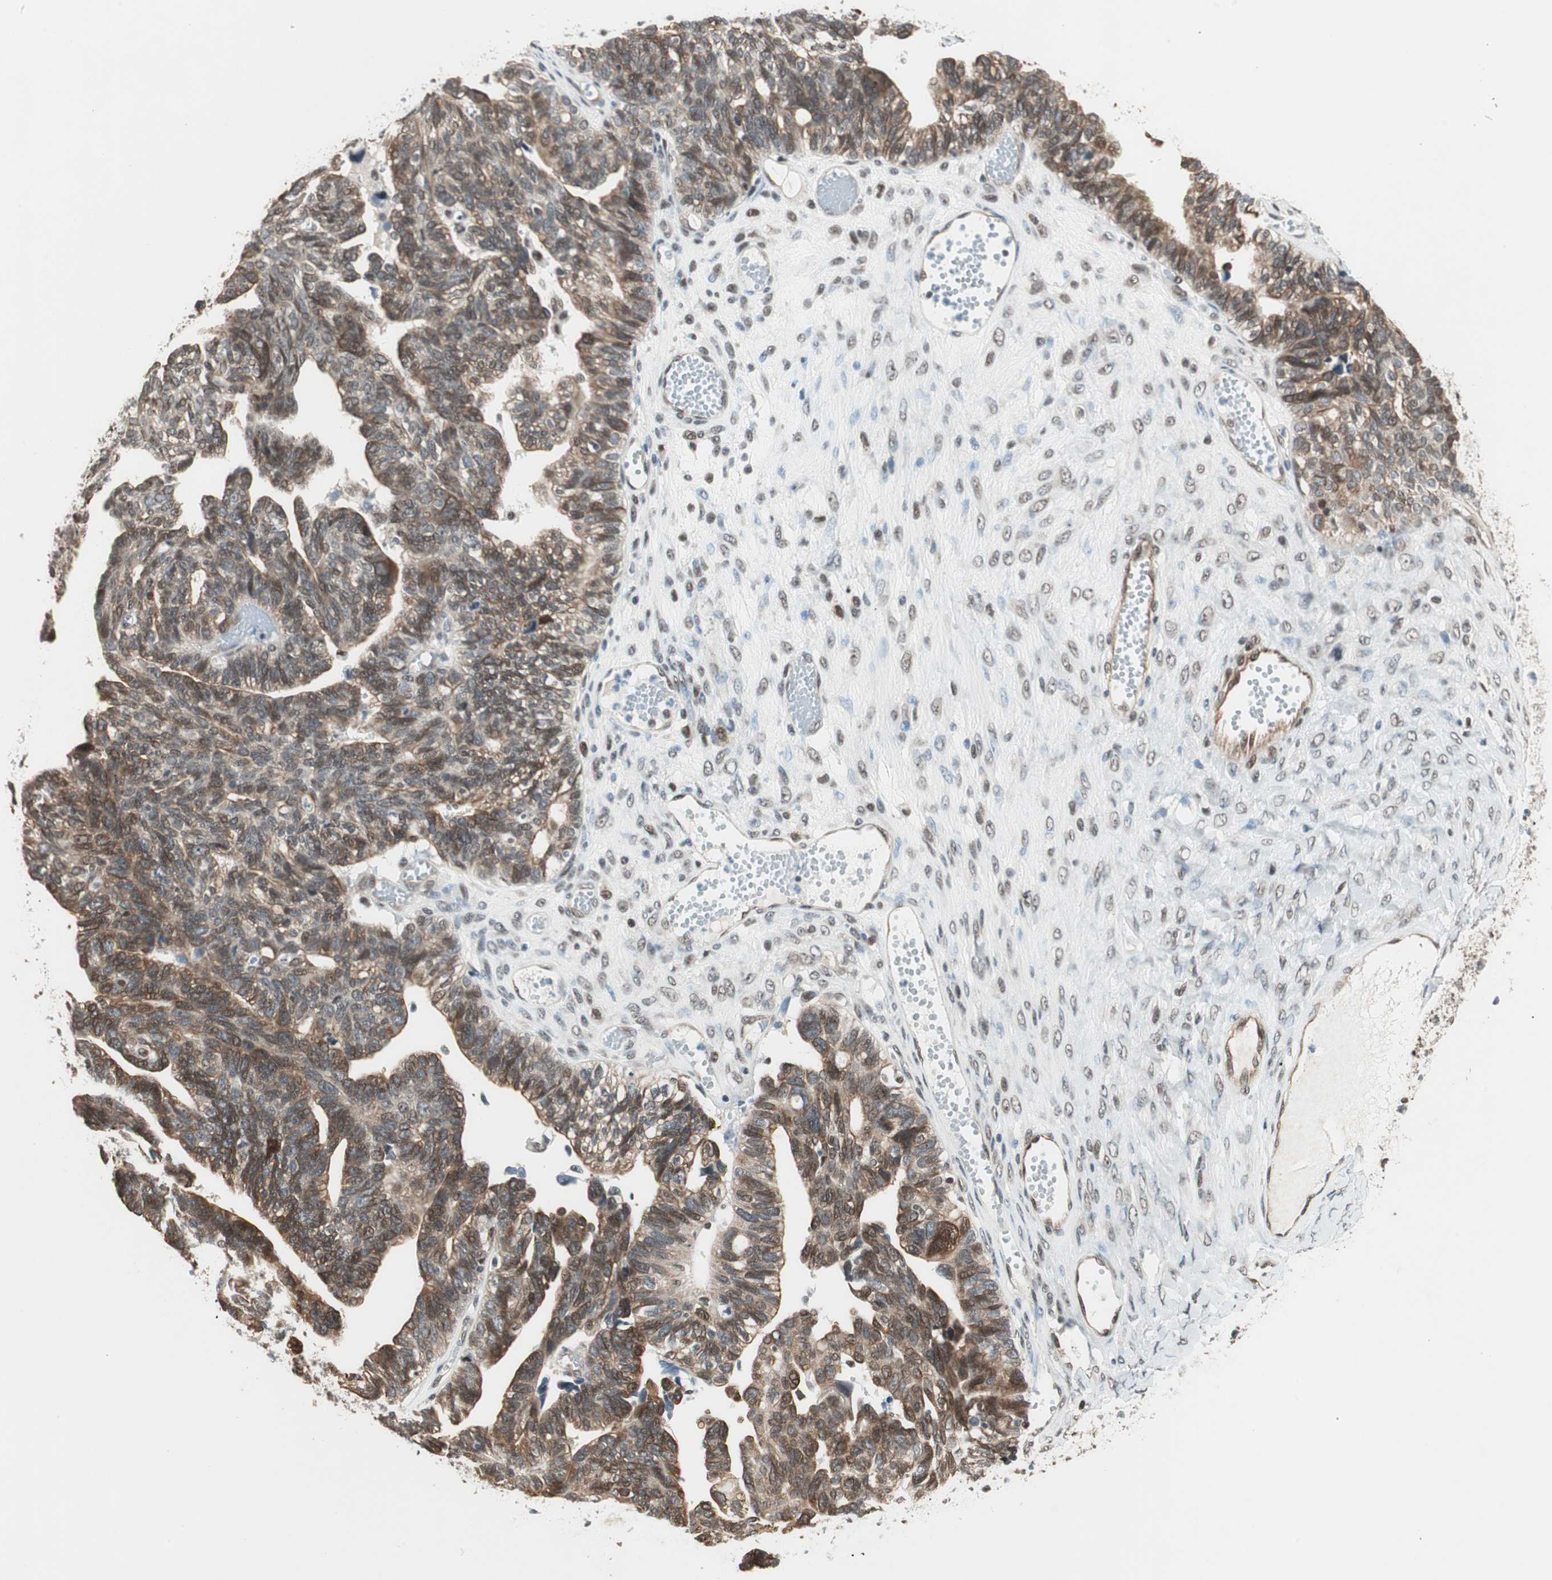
{"staining": {"intensity": "strong", "quantity": ">75%", "location": "cytoplasmic/membranous,nuclear"}, "tissue": "ovarian cancer", "cell_type": "Tumor cells", "image_type": "cancer", "snomed": [{"axis": "morphology", "description": "Cystadenocarcinoma, serous, NOS"}, {"axis": "topography", "description": "Ovary"}], "caption": "Immunohistochemical staining of human serous cystadenocarcinoma (ovarian) displays high levels of strong cytoplasmic/membranous and nuclear positivity in about >75% of tumor cells. Immunohistochemistry (ihc) stains the protein of interest in brown and the nuclei are stained blue.", "gene": "ZBTB17", "patient": {"sex": "female", "age": 79}}